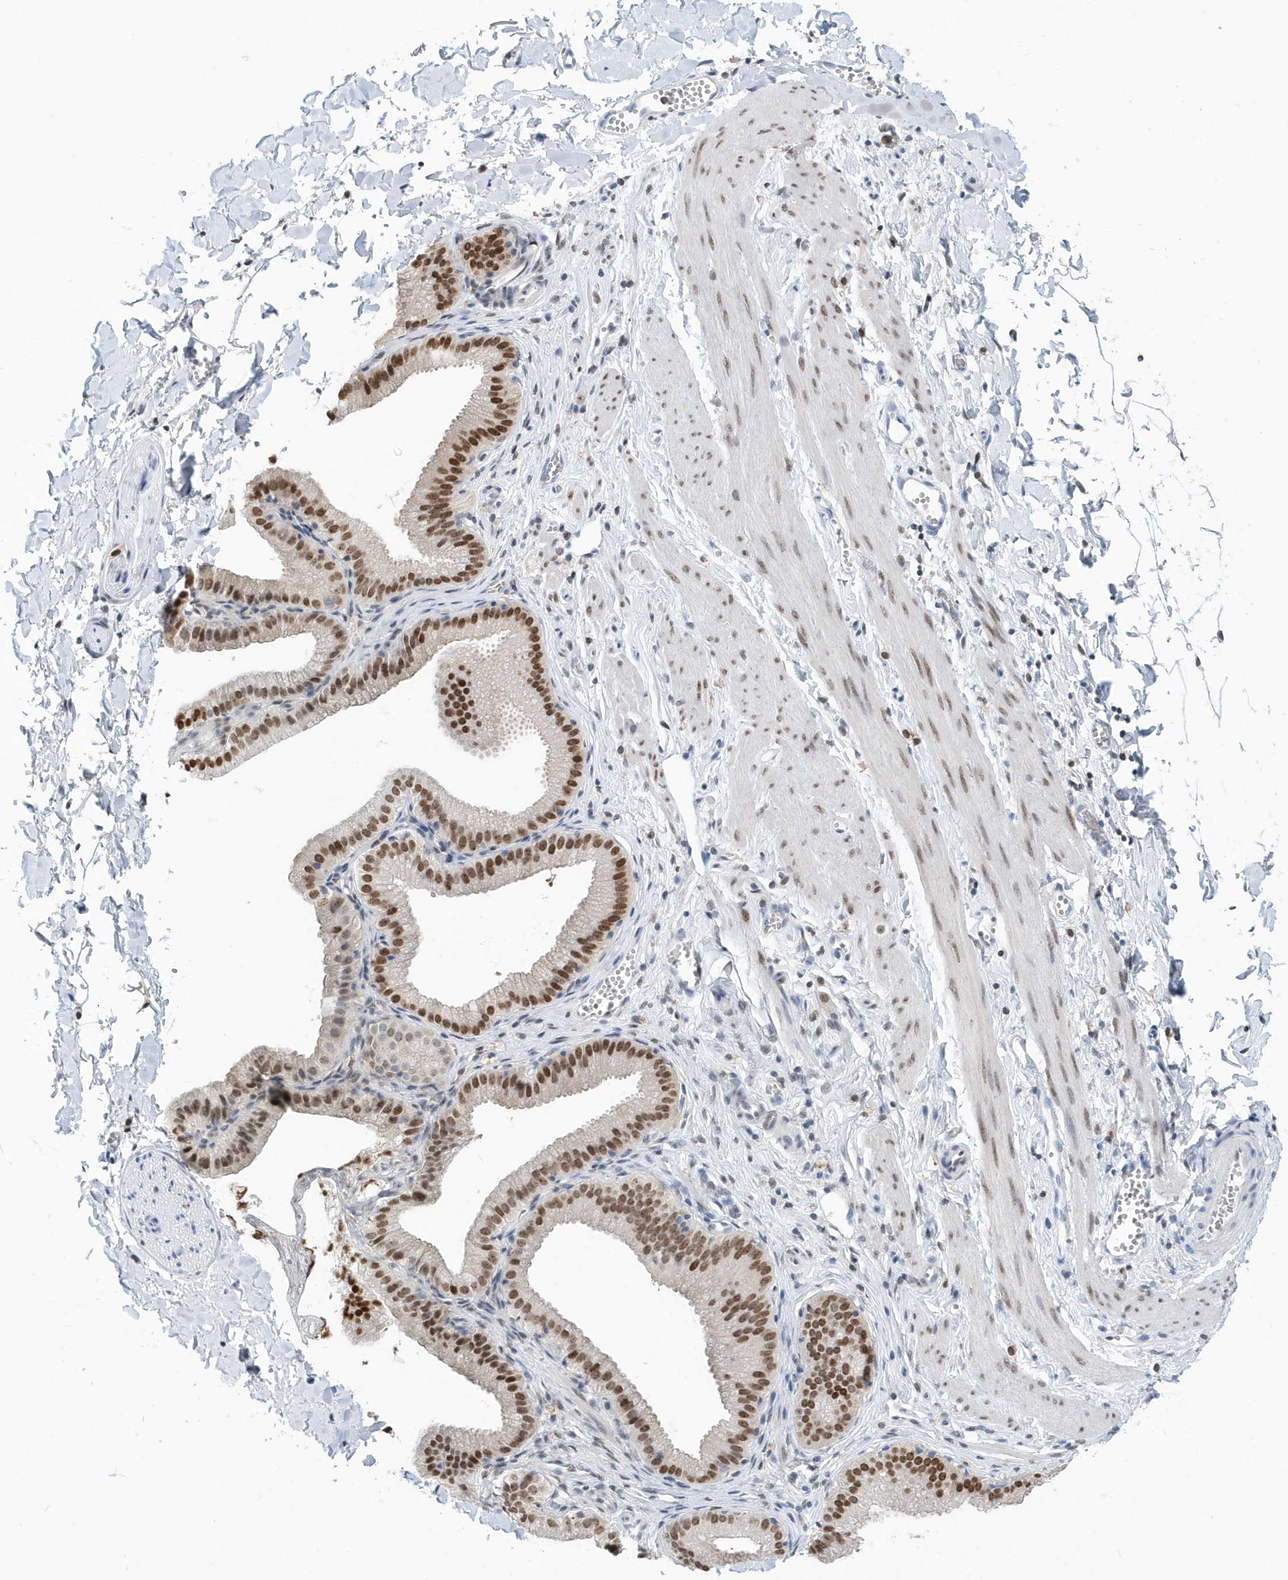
{"staining": {"intensity": "weak", "quantity": "<25%", "location": "nuclear"}, "tissue": "adipose tissue", "cell_type": "Adipocytes", "image_type": "normal", "snomed": [{"axis": "morphology", "description": "Normal tissue, NOS"}, {"axis": "topography", "description": "Gallbladder"}, {"axis": "topography", "description": "Peripheral nerve tissue"}], "caption": "The photomicrograph displays no significant expression in adipocytes of adipose tissue. (DAB immunohistochemistry visualized using brightfield microscopy, high magnification).", "gene": "MACROH2A2", "patient": {"sex": "male", "age": 38}}